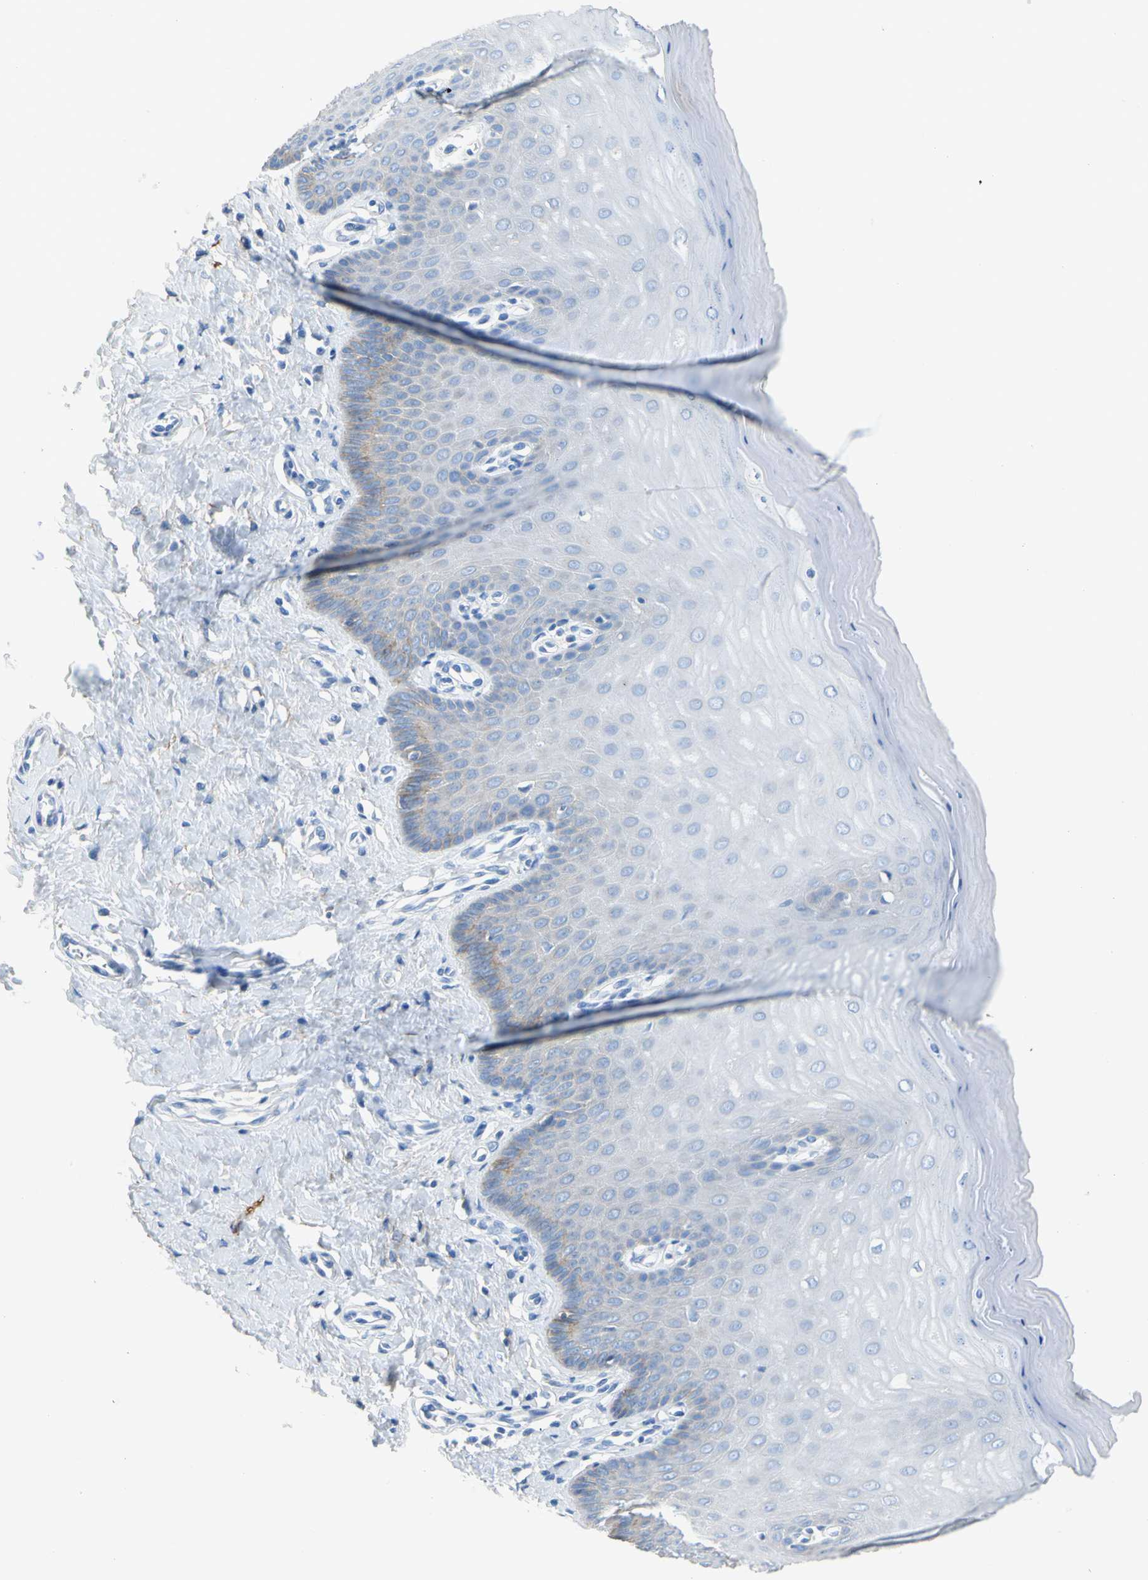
{"staining": {"intensity": "moderate", "quantity": "<25%", "location": "cytoplasmic/membranous"}, "tissue": "cervix", "cell_type": "Glandular cells", "image_type": "normal", "snomed": [{"axis": "morphology", "description": "Normal tissue, NOS"}, {"axis": "topography", "description": "Cervix"}], "caption": "Immunohistochemical staining of benign human cervix shows moderate cytoplasmic/membranous protein staining in approximately <25% of glandular cells.", "gene": "PDPN", "patient": {"sex": "female", "age": 55}}